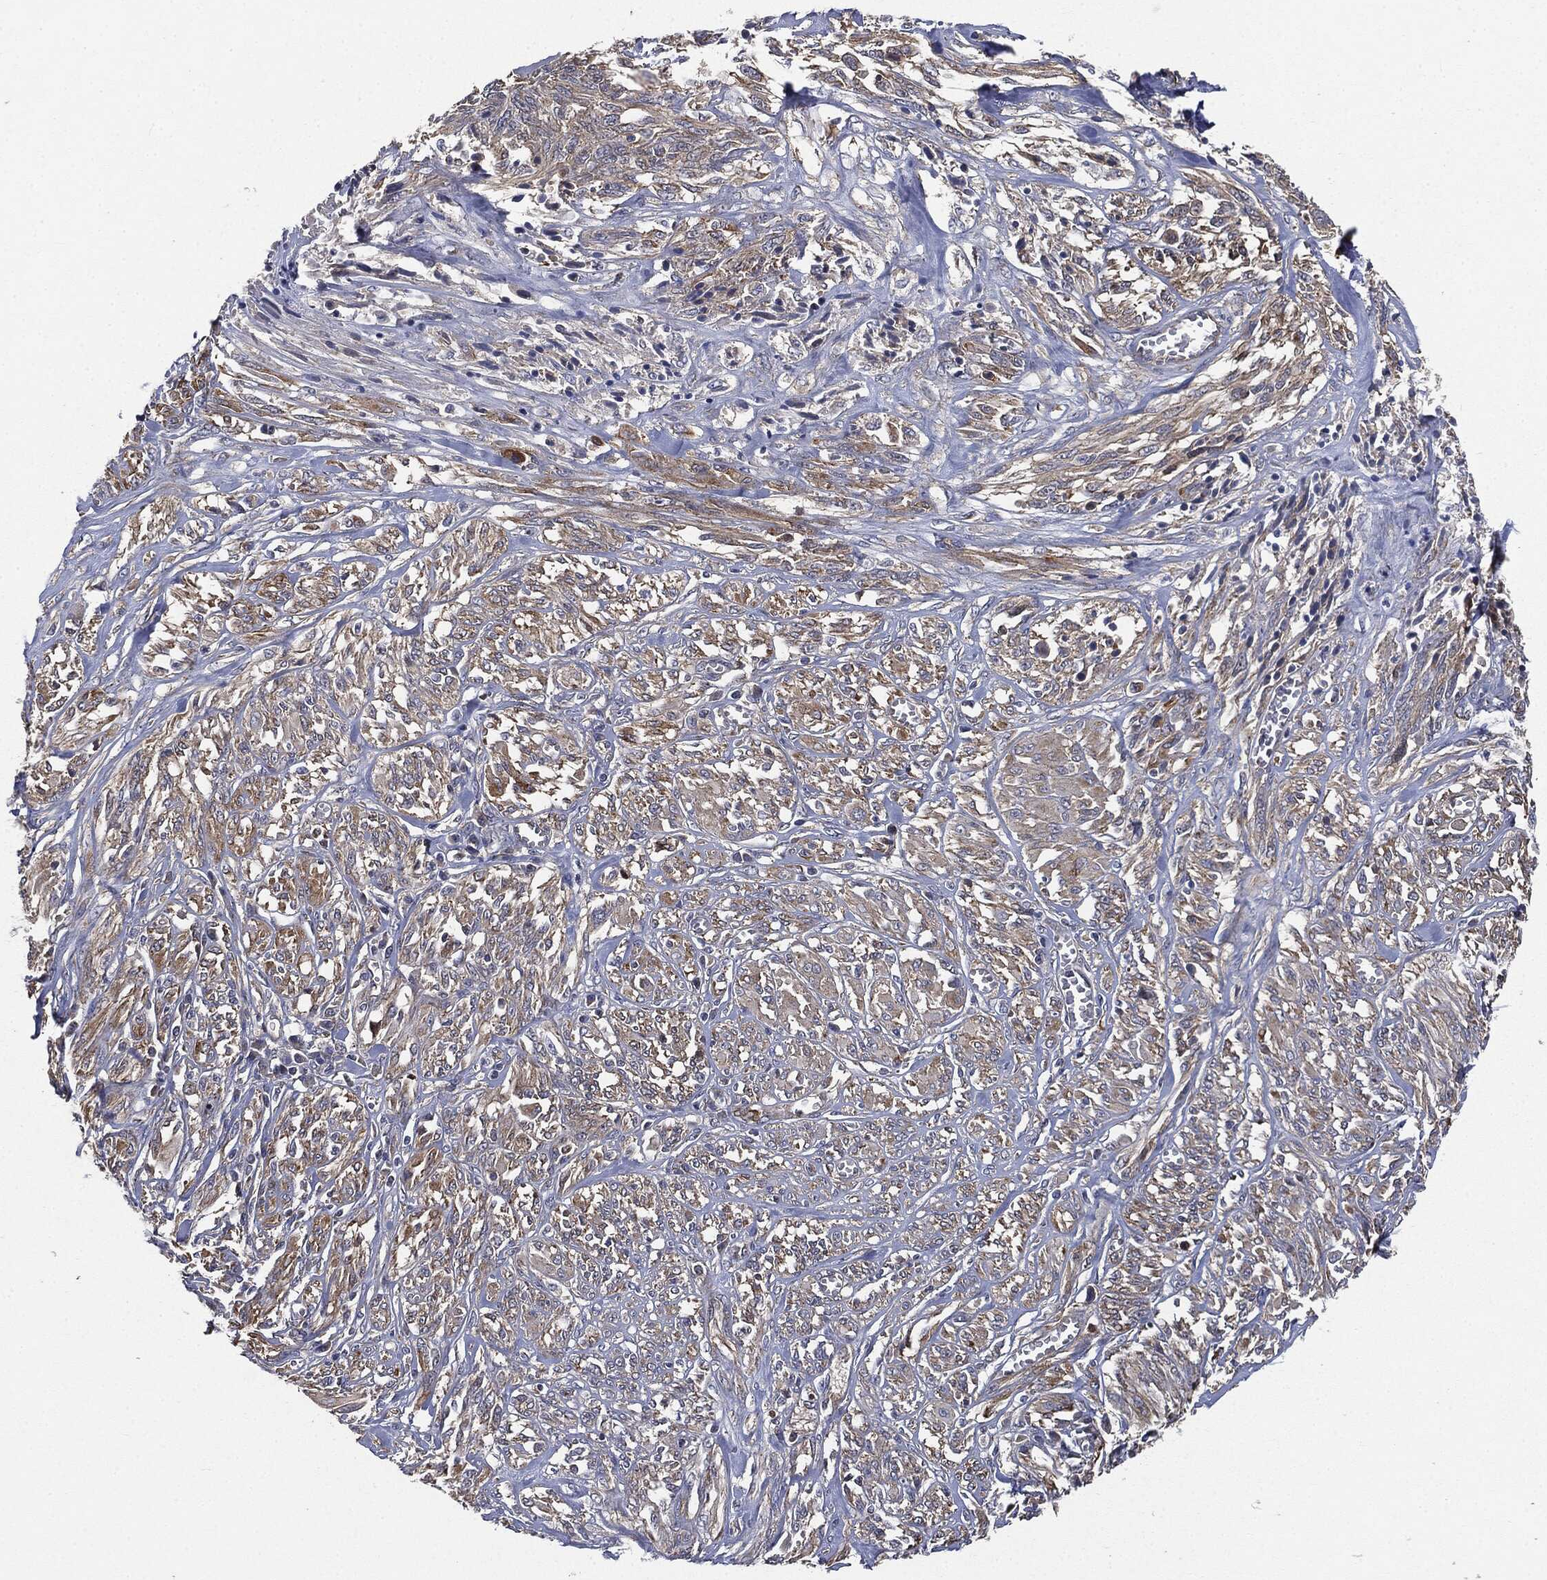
{"staining": {"intensity": "weak", "quantity": "25%-75%", "location": "cytoplasmic/membranous"}, "tissue": "melanoma", "cell_type": "Tumor cells", "image_type": "cancer", "snomed": [{"axis": "morphology", "description": "Malignant melanoma, NOS"}, {"axis": "topography", "description": "Skin"}], "caption": "Immunohistochemical staining of human melanoma demonstrates weak cytoplasmic/membranous protein positivity in about 25%-75% of tumor cells.", "gene": "EPS15L1", "patient": {"sex": "female", "age": 91}}